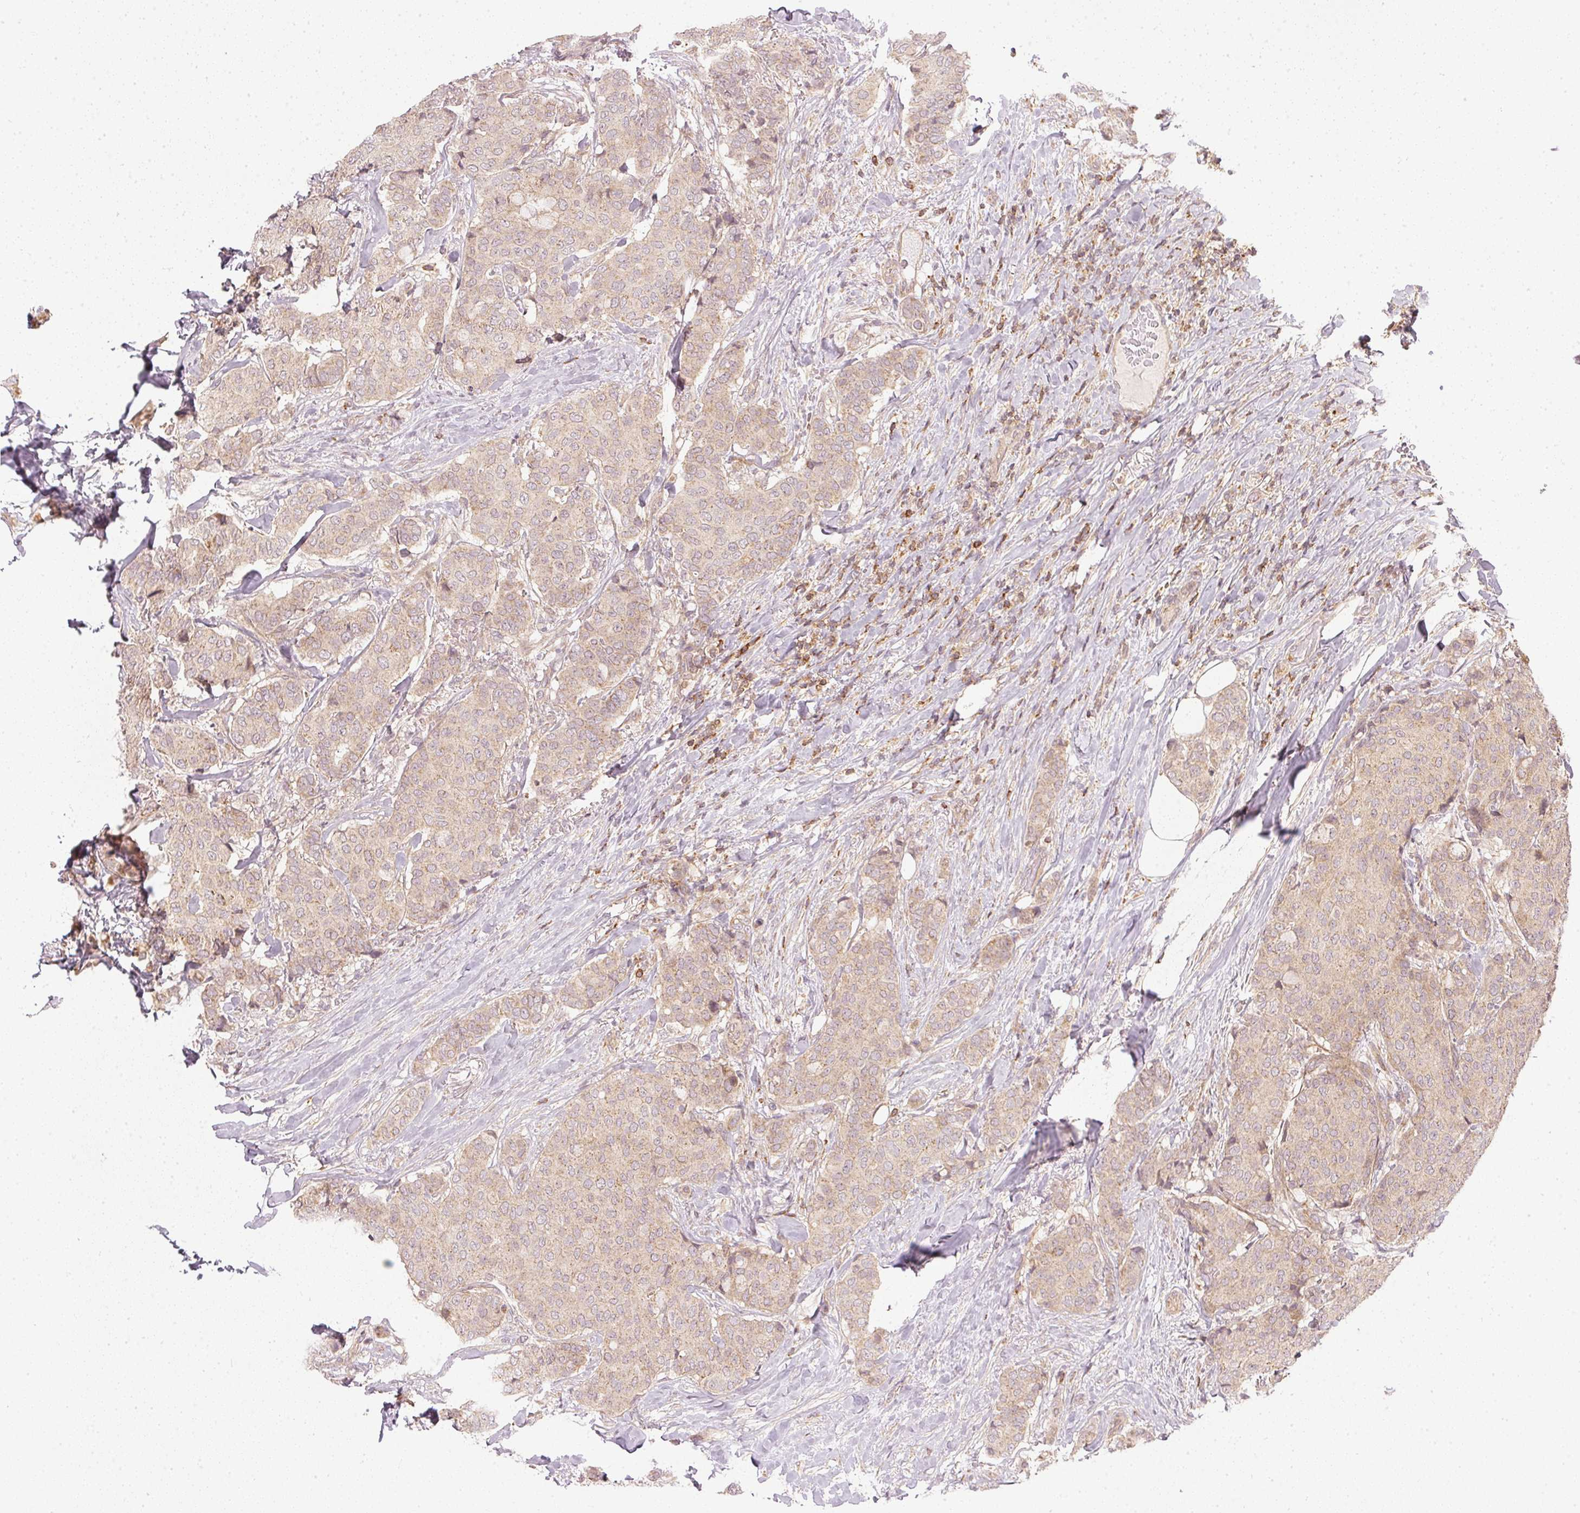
{"staining": {"intensity": "weak", "quantity": ">75%", "location": "cytoplasmic/membranous"}, "tissue": "breast cancer", "cell_type": "Tumor cells", "image_type": "cancer", "snomed": [{"axis": "morphology", "description": "Duct carcinoma"}, {"axis": "topography", "description": "Breast"}], "caption": "Brown immunohistochemical staining in human infiltrating ductal carcinoma (breast) reveals weak cytoplasmic/membranous staining in about >75% of tumor cells.", "gene": "NADK2", "patient": {"sex": "female", "age": 75}}